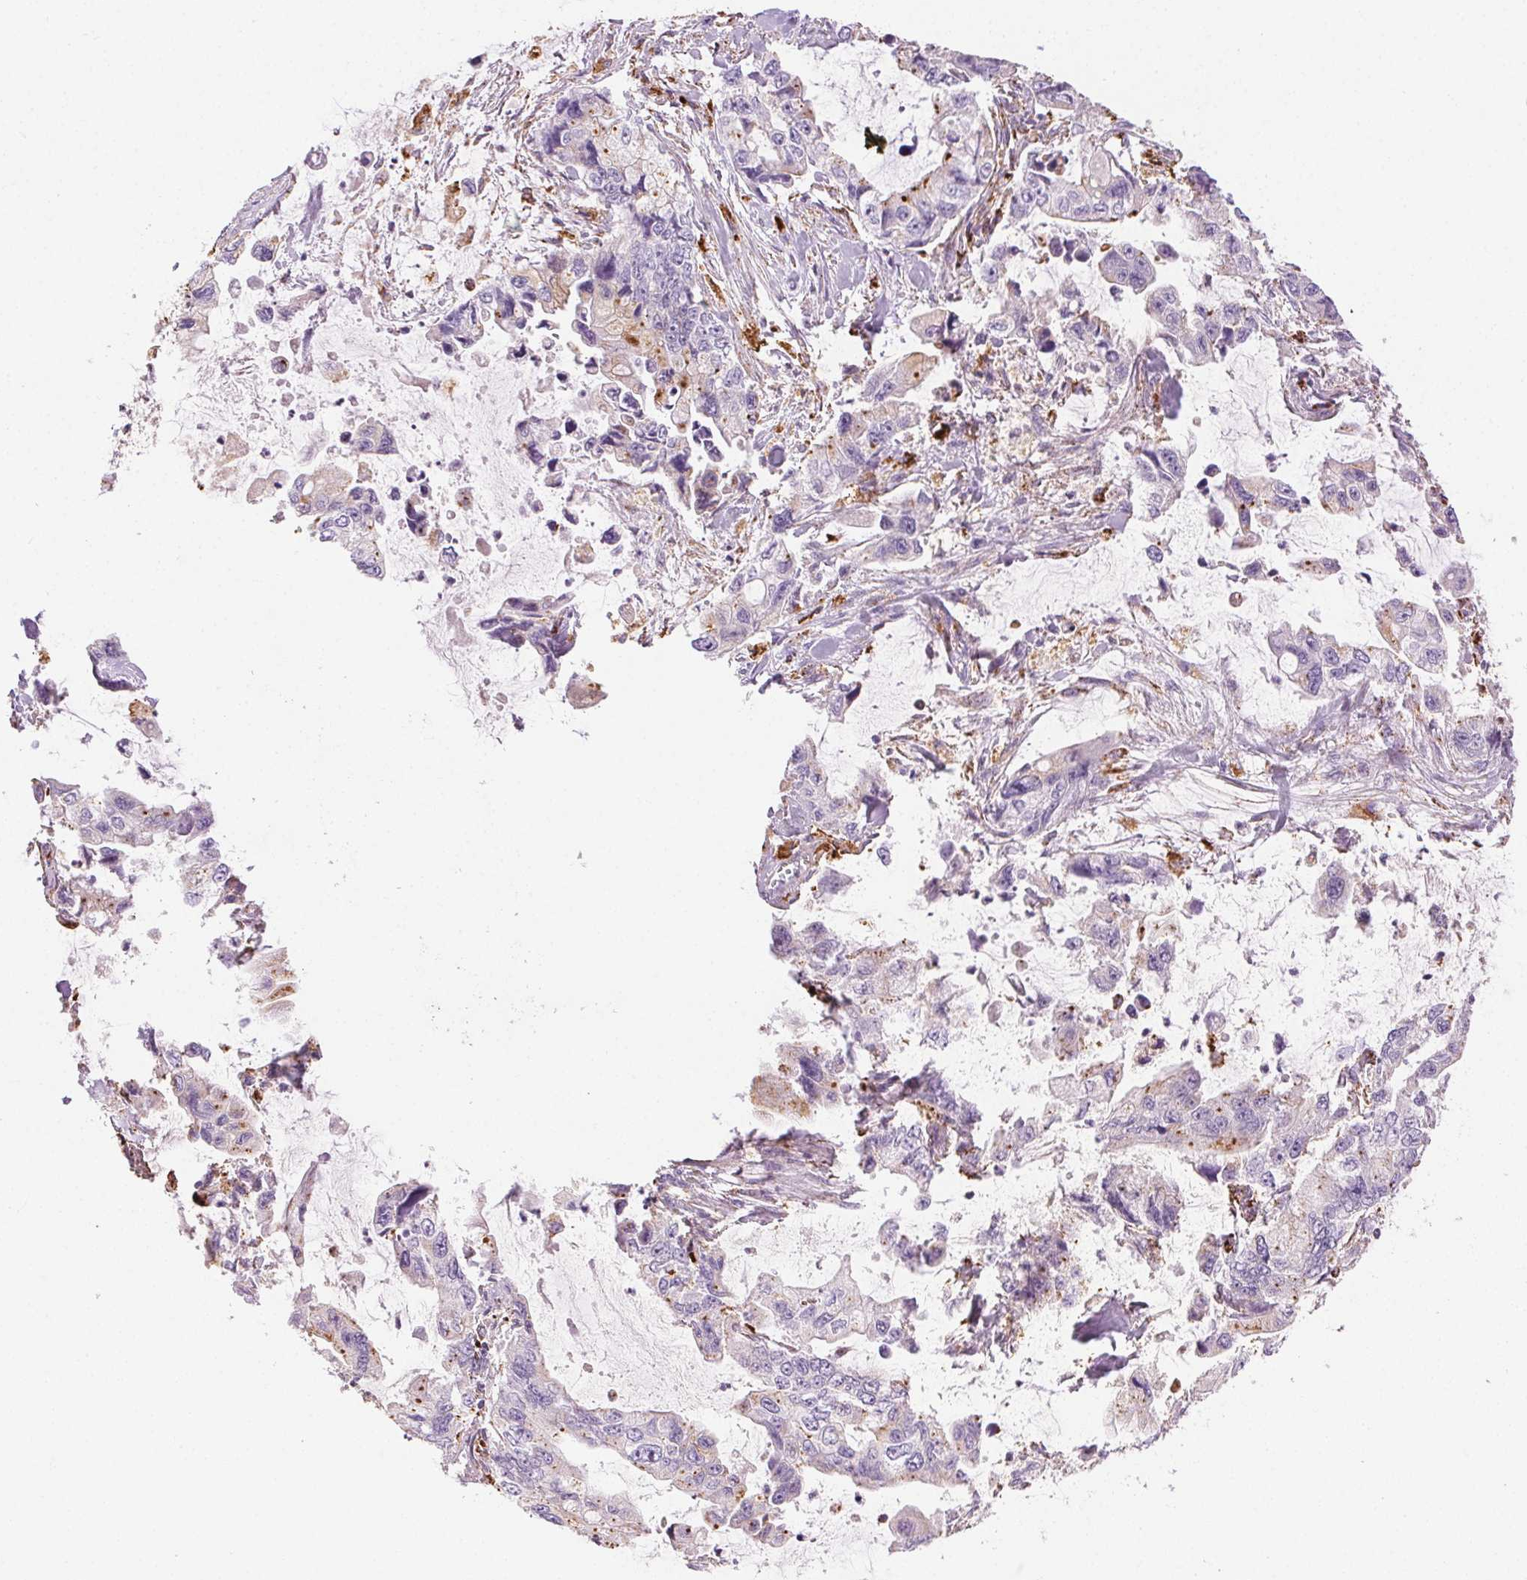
{"staining": {"intensity": "negative", "quantity": "none", "location": "none"}, "tissue": "stomach cancer", "cell_type": "Tumor cells", "image_type": "cancer", "snomed": [{"axis": "morphology", "description": "Adenocarcinoma, NOS"}, {"axis": "topography", "description": "Pancreas"}, {"axis": "topography", "description": "Stomach, upper"}, {"axis": "topography", "description": "Stomach"}], "caption": "Adenocarcinoma (stomach) was stained to show a protein in brown. There is no significant staining in tumor cells.", "gene": "SCPEP1", "patient": {"sex": "male", "age": 77}}